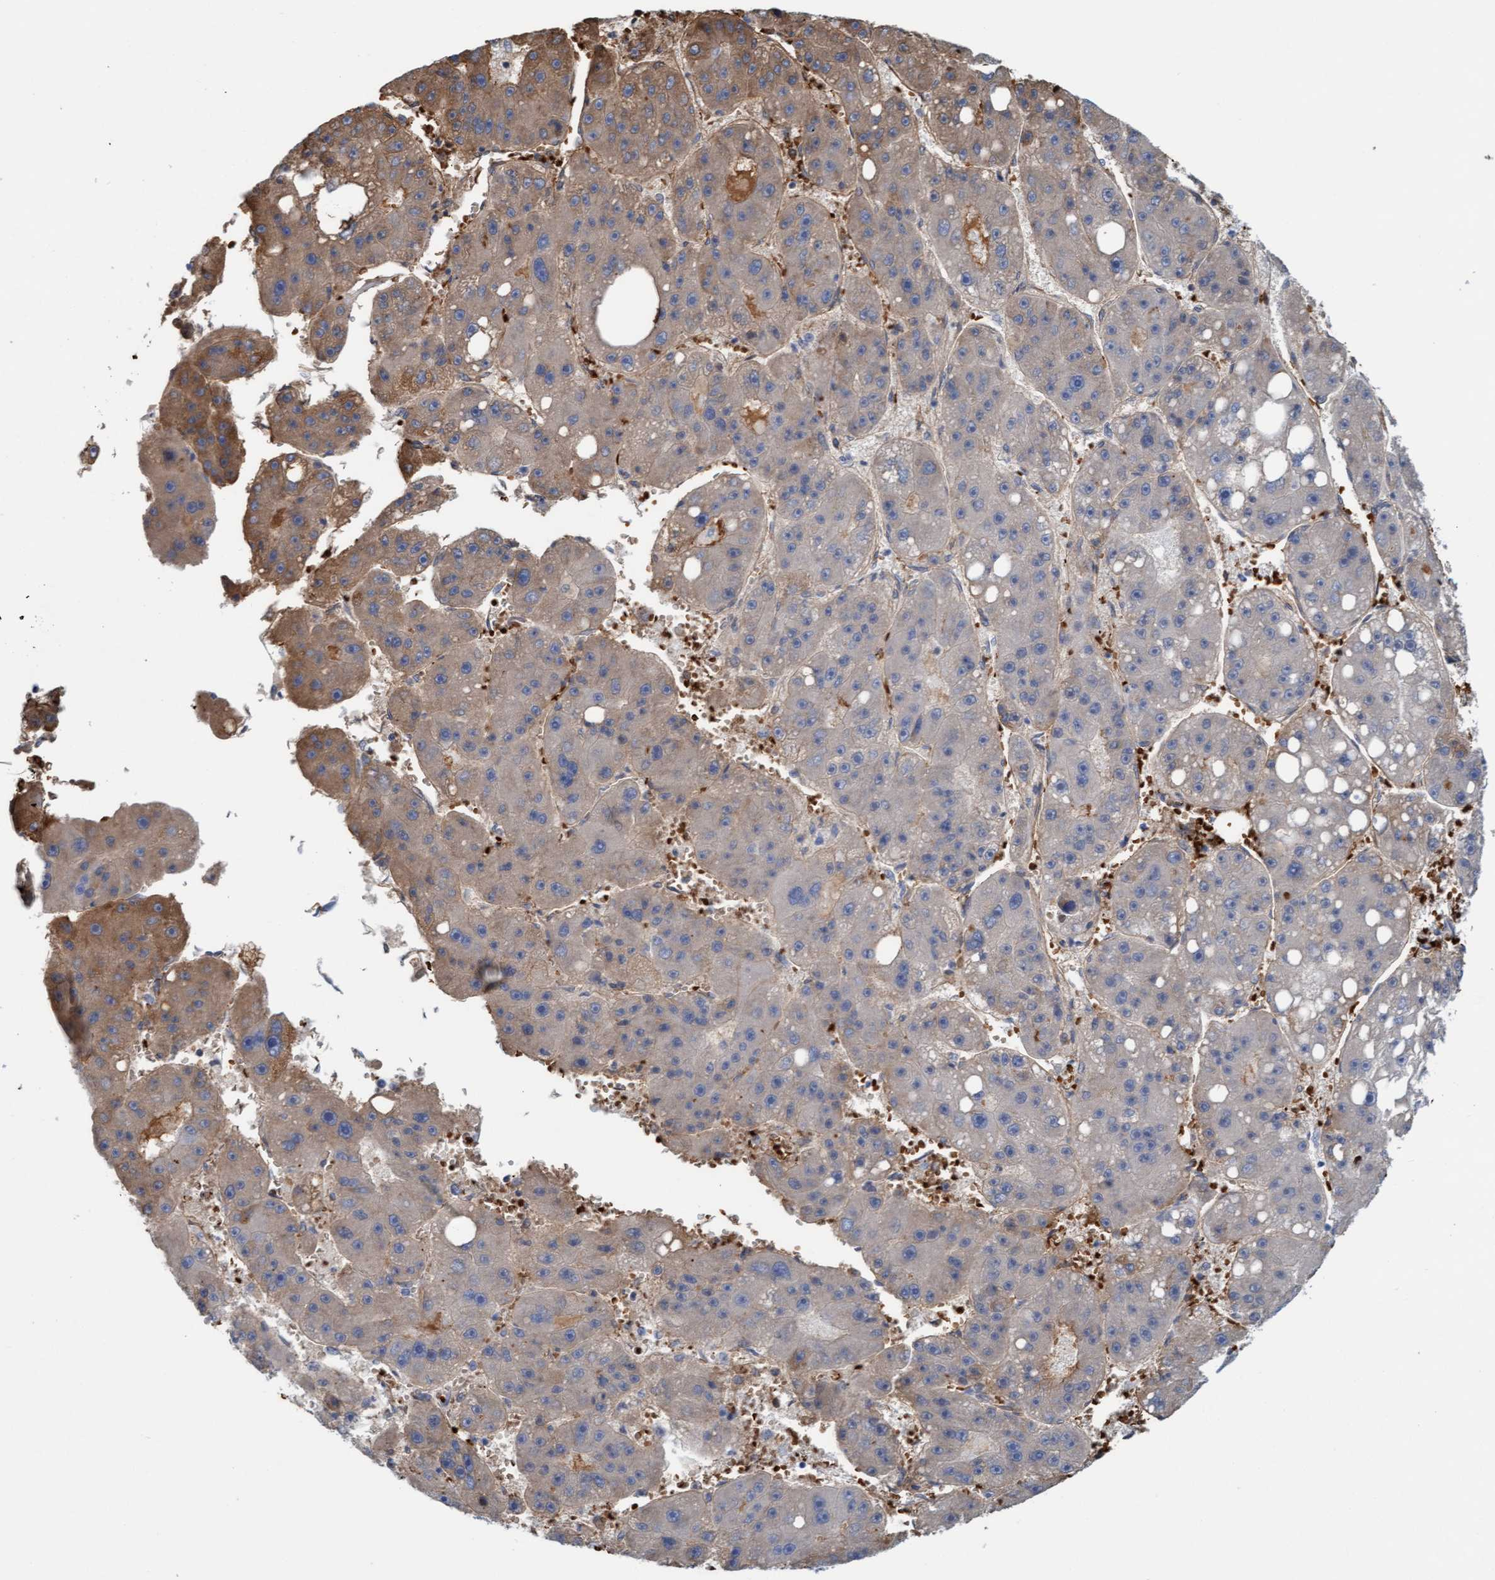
{"staining": {"intensity": "moderate", "quantity": "<25%", "location": "cytoplasmic/membranous"}, "tissue": "liver cancer", "cell_type": "Tumor cells", "image_type": "cancer", "snomed": [{"axis": "morphology", "description": "Carcinoma, Hepatocellular, NOS"}, {"axis": "topography", "description": "Liver"}], "caption": "This is an image of immunohistochemistry (IHC) staining of liver cancer (hepatocellular carcinoma), which shows moderate staining in the cytoplasmic/membranous of tumor cells.", "gene": "P2RX5", "patient": {"sex": "female", "age": 61}}